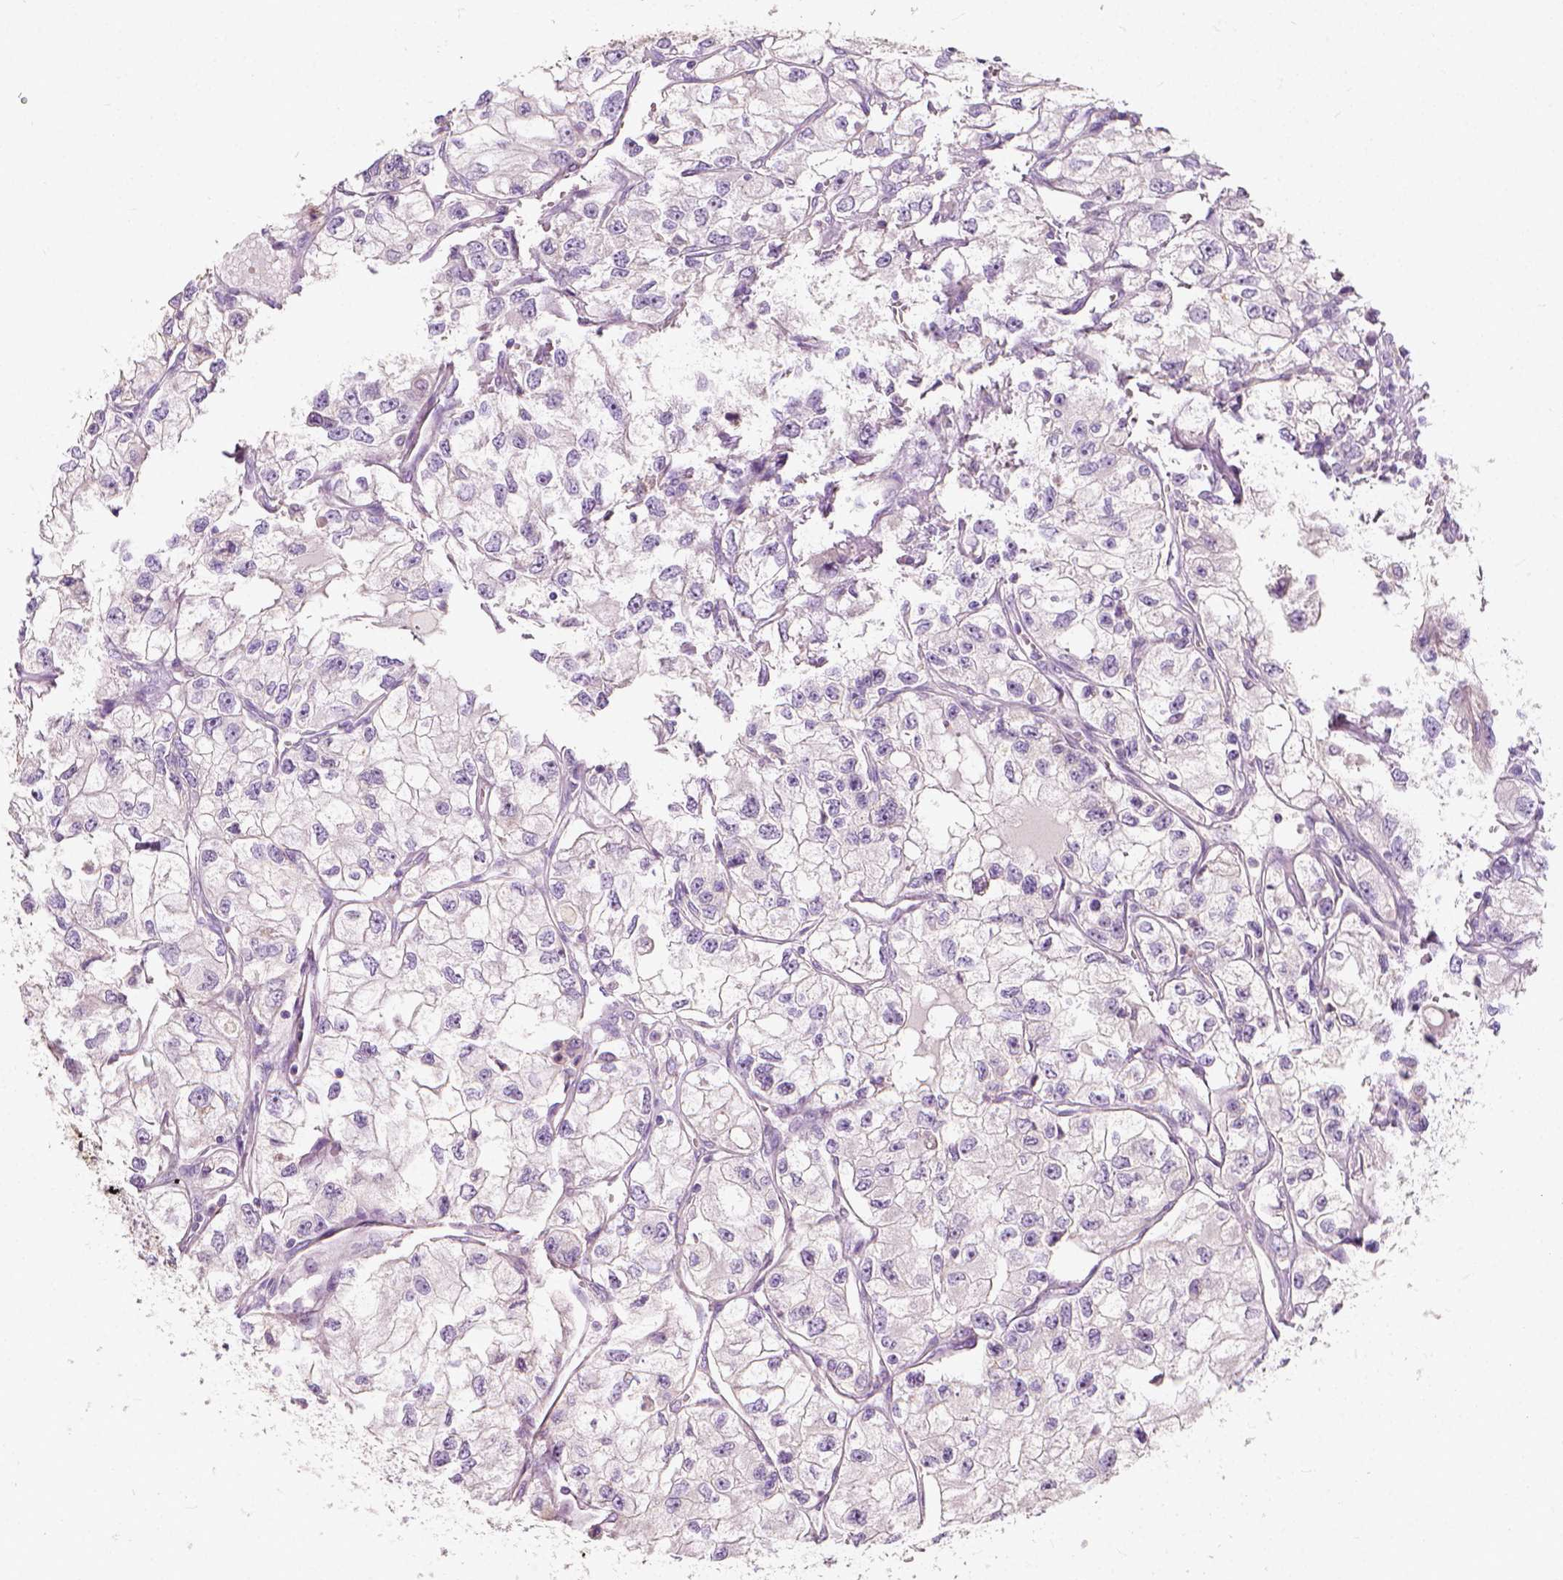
{"staining": {"intensity": "negative", "quantity": "none", "location": "none"}, "tissue": "renal cancer", "cell_type": "Tumor cells", "image_type": "cancer", "snomed": [{"axis": "morphology", "description": "Adenocarcinoma, NOS"}, {"axis": "topography", "description": "Kidney"}], "caption": "High power microscopy histopathology image of an IHC histopathology image of renal cancer, revealing no significant staining in tumor cells.", "gene": "DHCR24", "patient": {"sex": "female", "age": 59}}